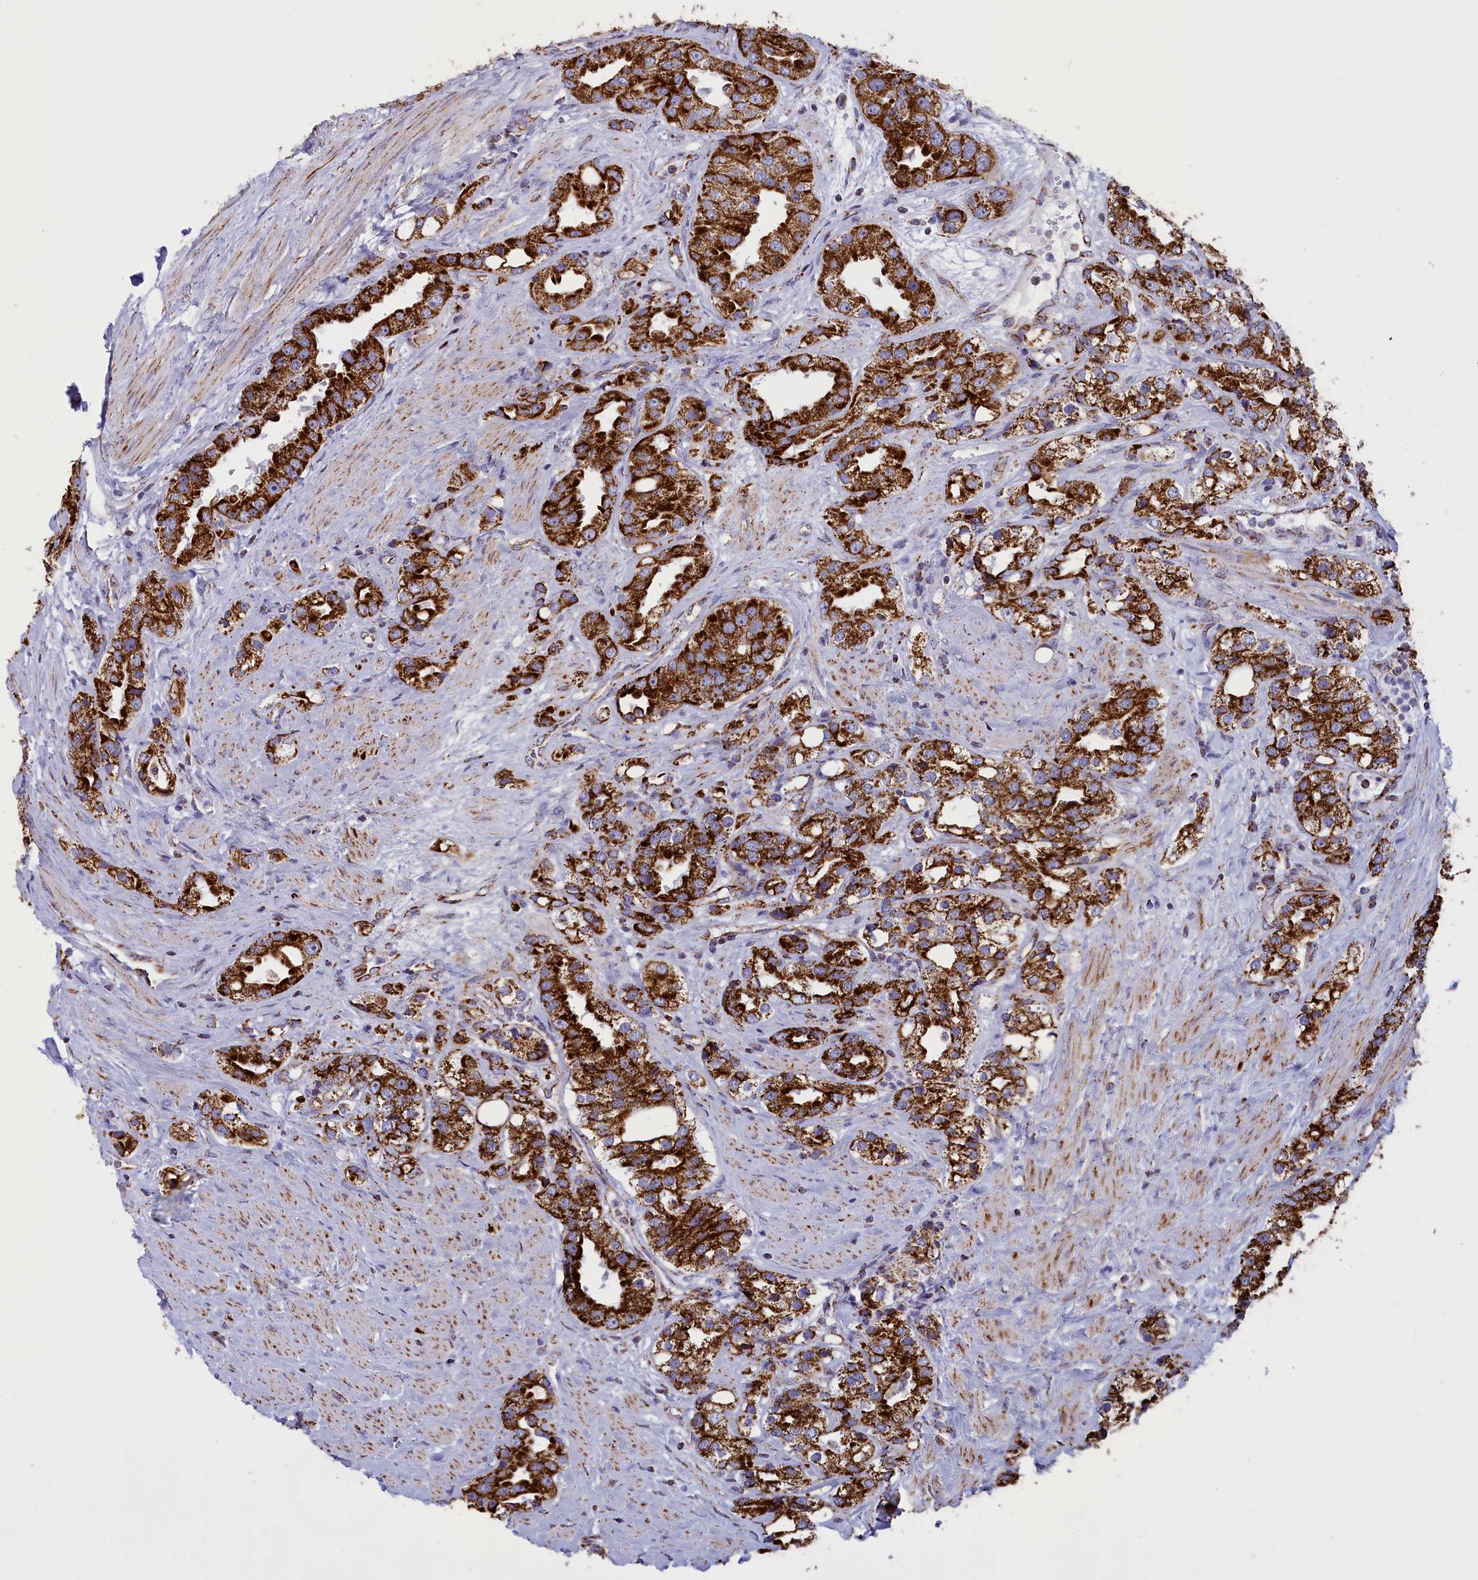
{"staining": {"intensity": "strong", "quantity": ">75%", "location": "cytoplasmic/membranous"}, "tissue": "prostate cancer", "cell_type": "Tumor cells", "image_type": "cancer", "snomed": [{"axis": "morphology", "description": "Adenocarcinoma, NOS"}, {"axis": "topography", "description": "Prostate"}], "caption": "Strong cytoplasmic/membranous expression is identified in approximately >75% of tumor cells in adenocarcinoma (prostate).", "gene": "ISOC2", "patient": {"sex": "male", "age": 79}}